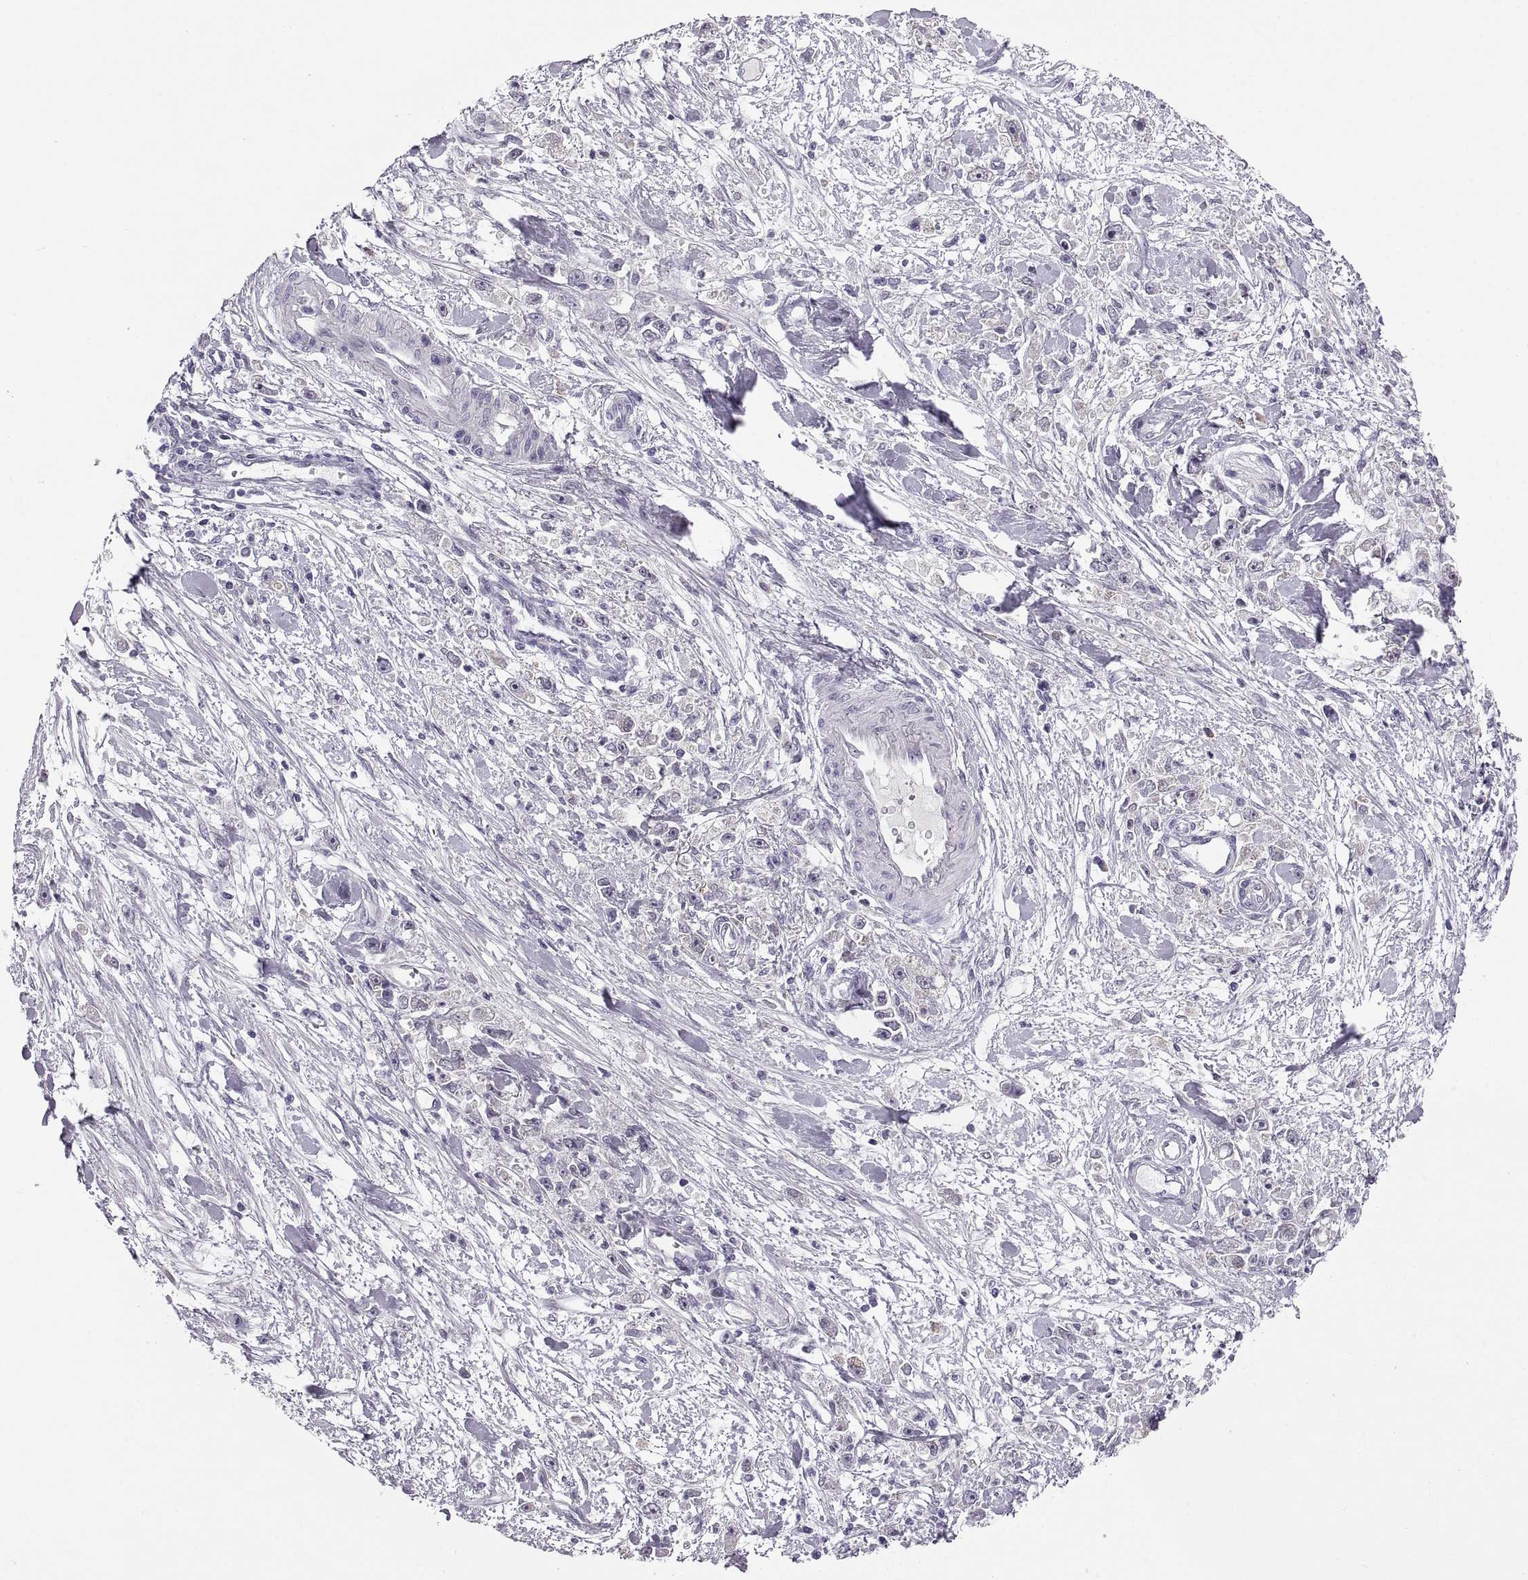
{"staining": {"intensity": "negative", "quantity": "none", "location": "none"}, "tissue": "stomach cancer", "cell_type": "Tumor cells", "image_type": "cancer", "snomed": [{"axis": "morphology", "description": "Adenocarcinoma, NOS"}, {"axis": "topography", "description": "Stomach"}], "caption": "A high-resolution photomicrograph shows IHC staining of stomach cancer (adenocarcinoma), which demonstrates no significant positivity in tumor cells. The staining is performed using DAB brown chromogen with nuclei counter-stained in using hematoxylin.", "gene": "MAGEB18", "patient": {"sex": "female", "age": 59}}